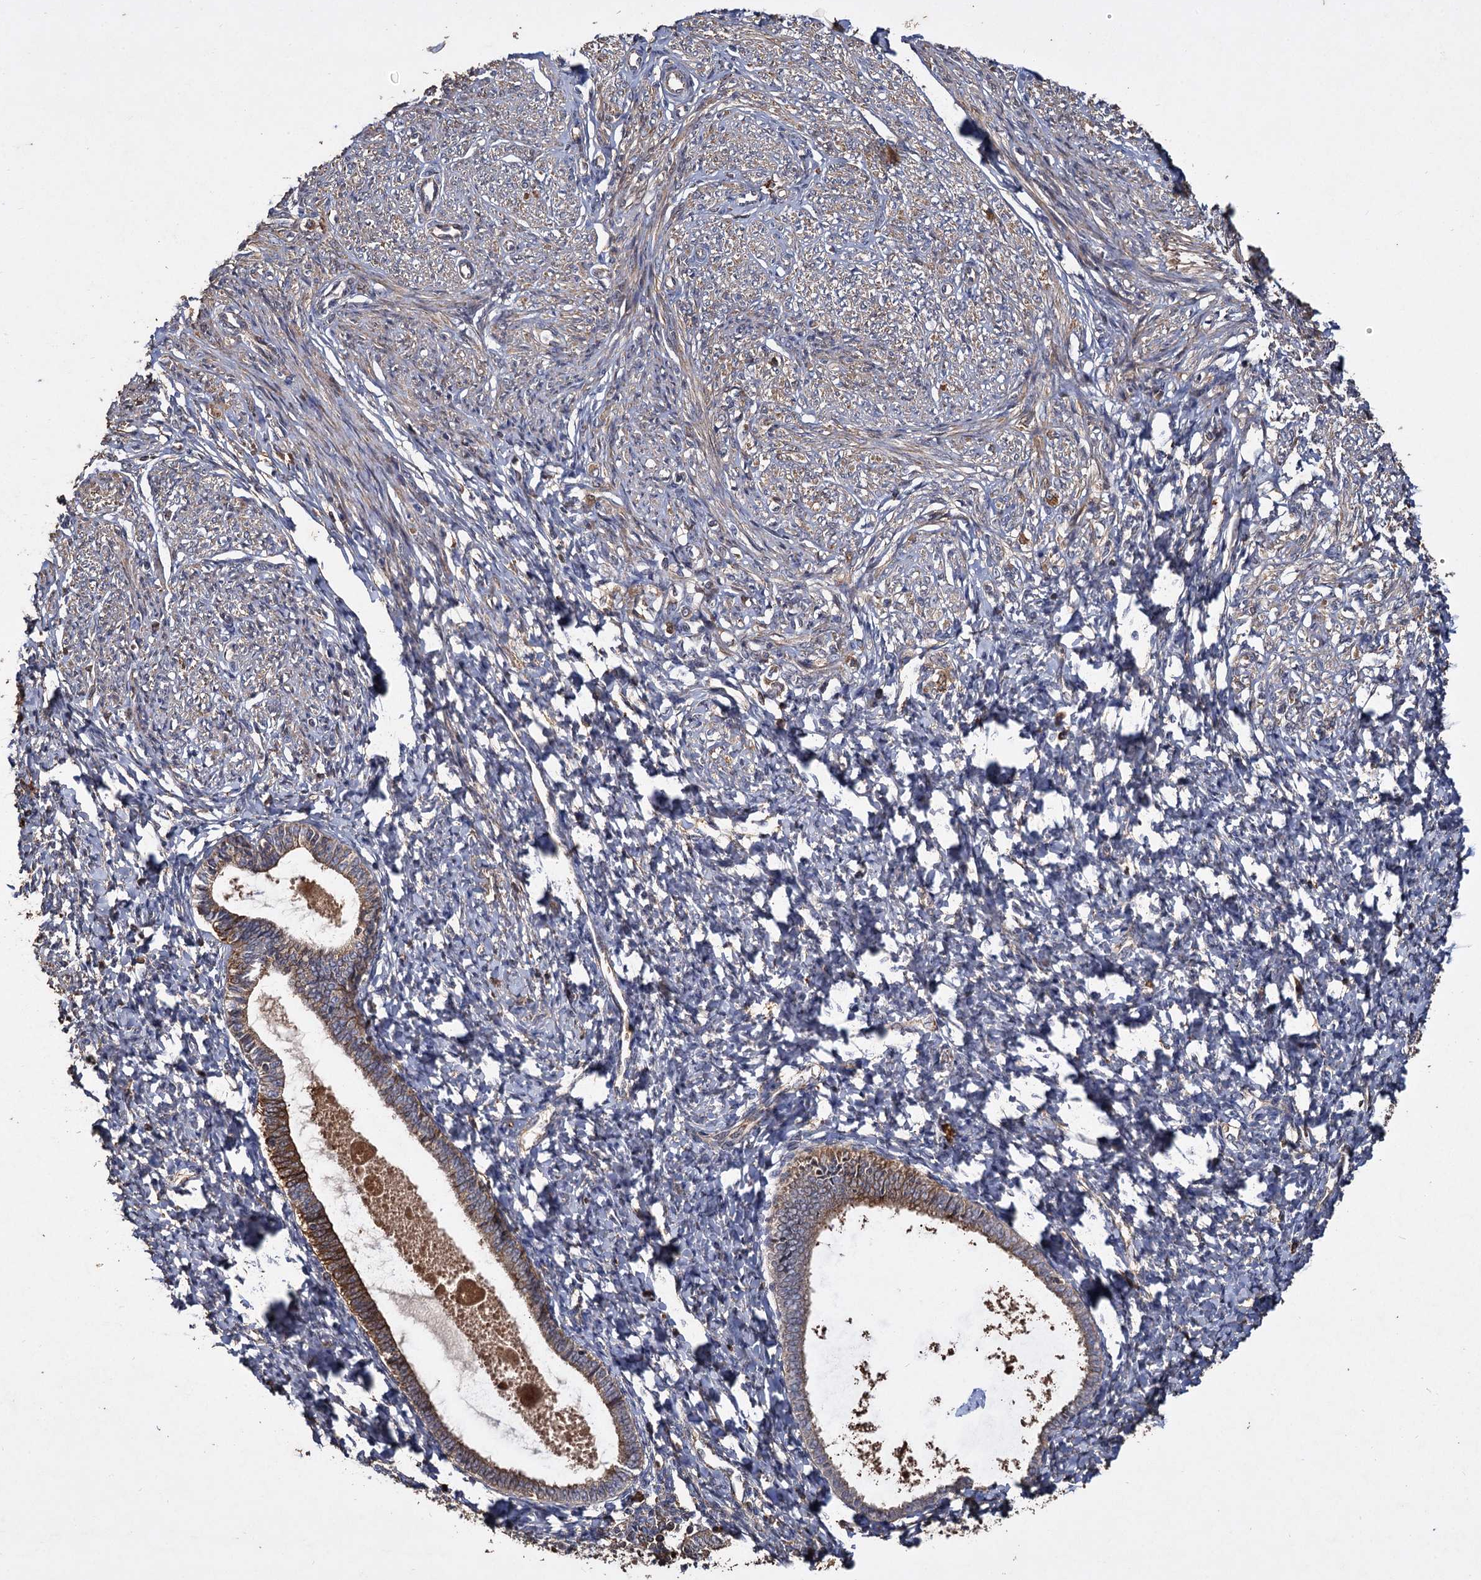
{"staining": {"intensity": "weak", "quantity": "<25%", "location": "cytoplasmic/membranous"}, "tissue": "endometrium", "cell_type": "Cells in endometrial stroma", "image_type": "normal", "snomed": [{"axis": "morphology", "description": "Normal tissue, NOS"}, {"axis": "topography", "description": "Endometrium"}], "caption": "Cells in endometrial stroma show no significant protein positivity in benign endometrium. The staining is performed using DAB (3,3'-diaminobenzidine) brown chromogen with nuclei counter-stained in using hematoxylin.", "gene": "GCLC", "patient": {"sex": "female", "age": 72}}